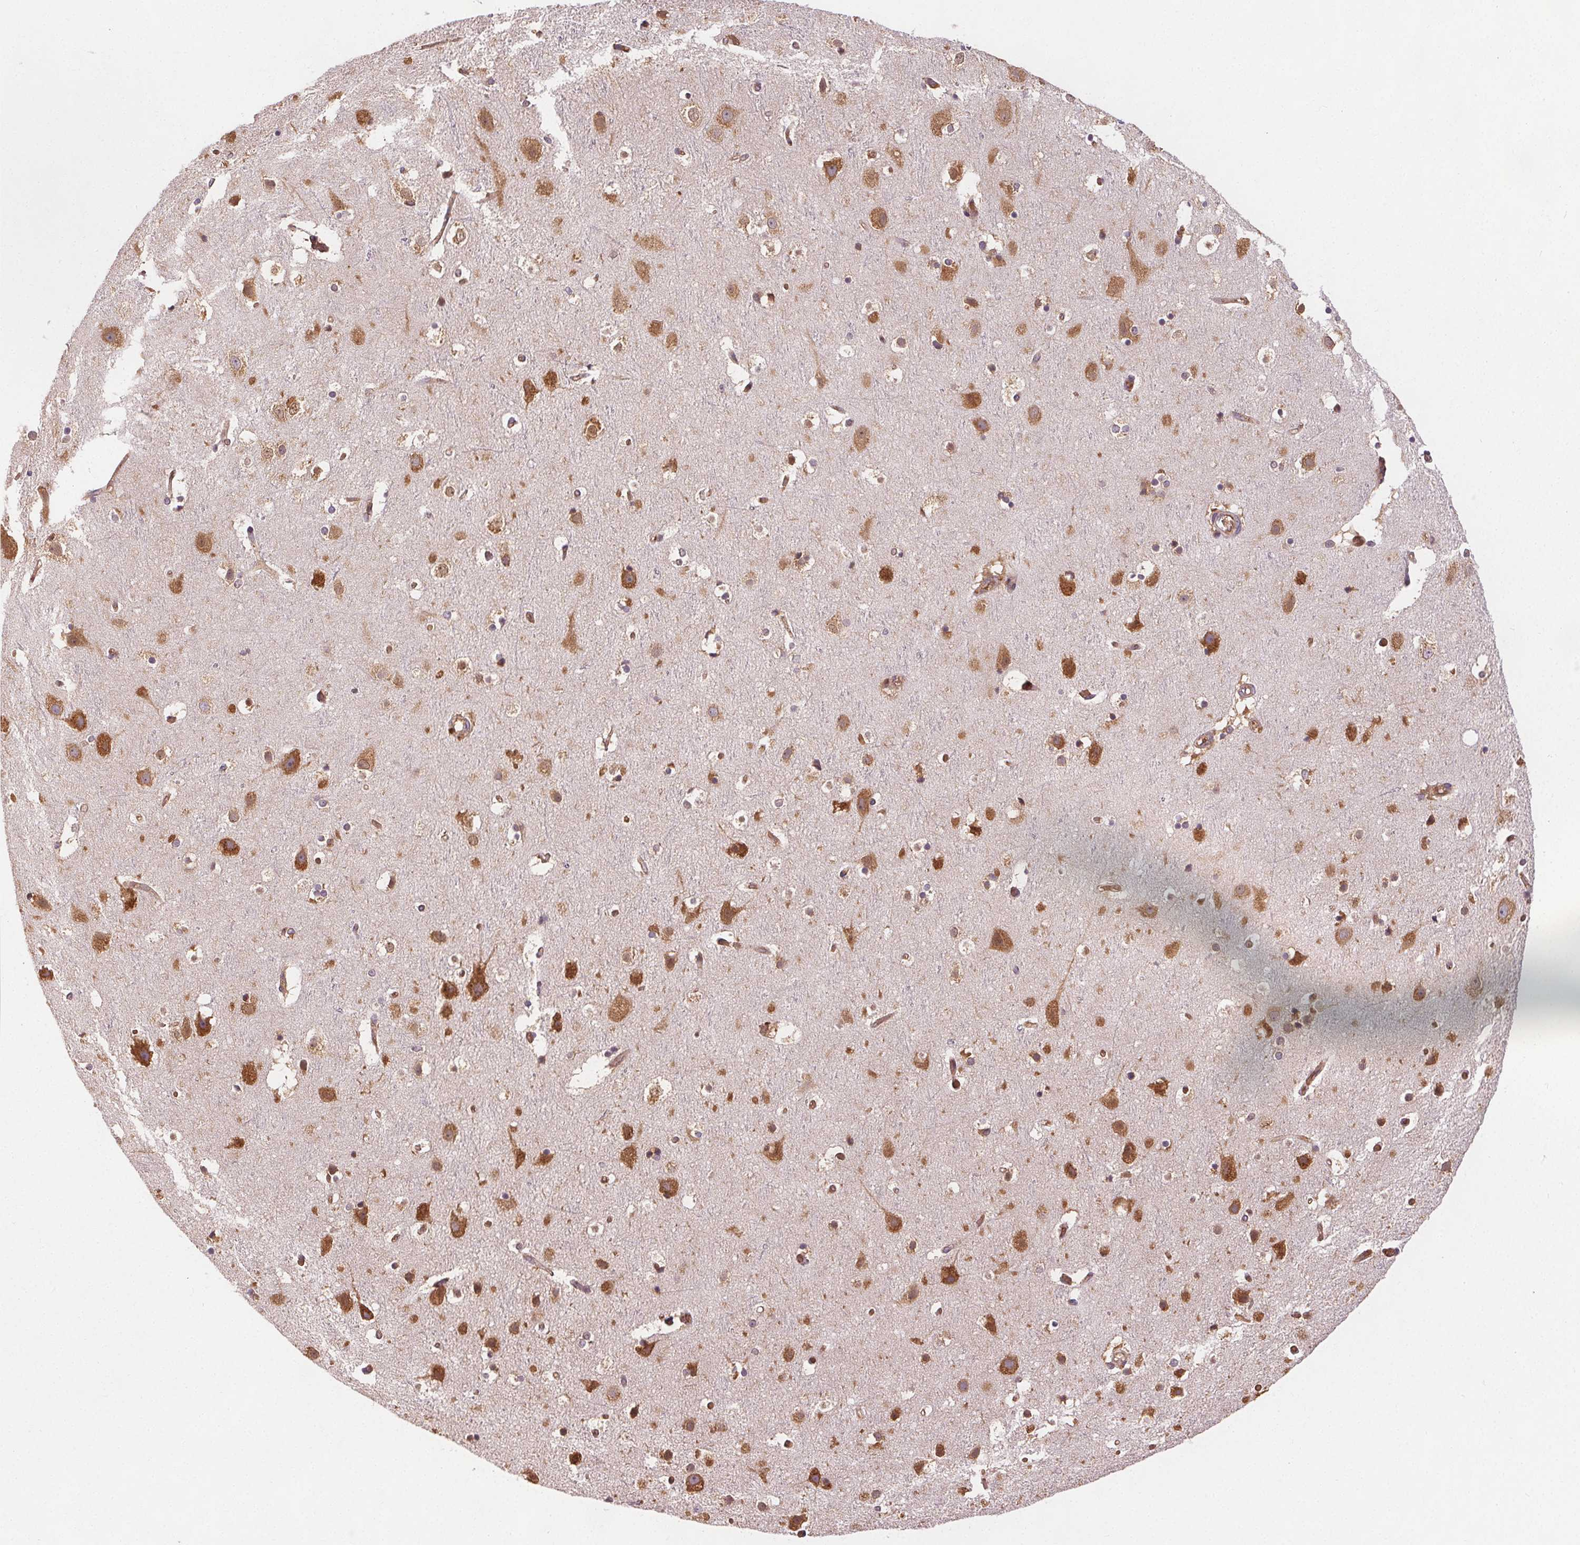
{"staining": {"intensity": "moderate", "quantity": "25%-75%", "location": "cytoplasmic/membranous"}, "tissue": "cerebral cortex", "cell_type": "Endothelial cells", "image_type": "normal", "snomed": [{"axis": "morphology", "description": "Normal tissue, NOS"}, {"axis": "topography", "description": "Cerebral cortex"}], "caption": "Immunohistochemical staining of benign cerebral cortex demonstrates 25%-75% levels of moderate cytoplasmic/membranous protein positivity in approximately 25%-75% of endothelial cells.", "gene": "EIF3D", "patient": {"sex": "female", "age": 52}}